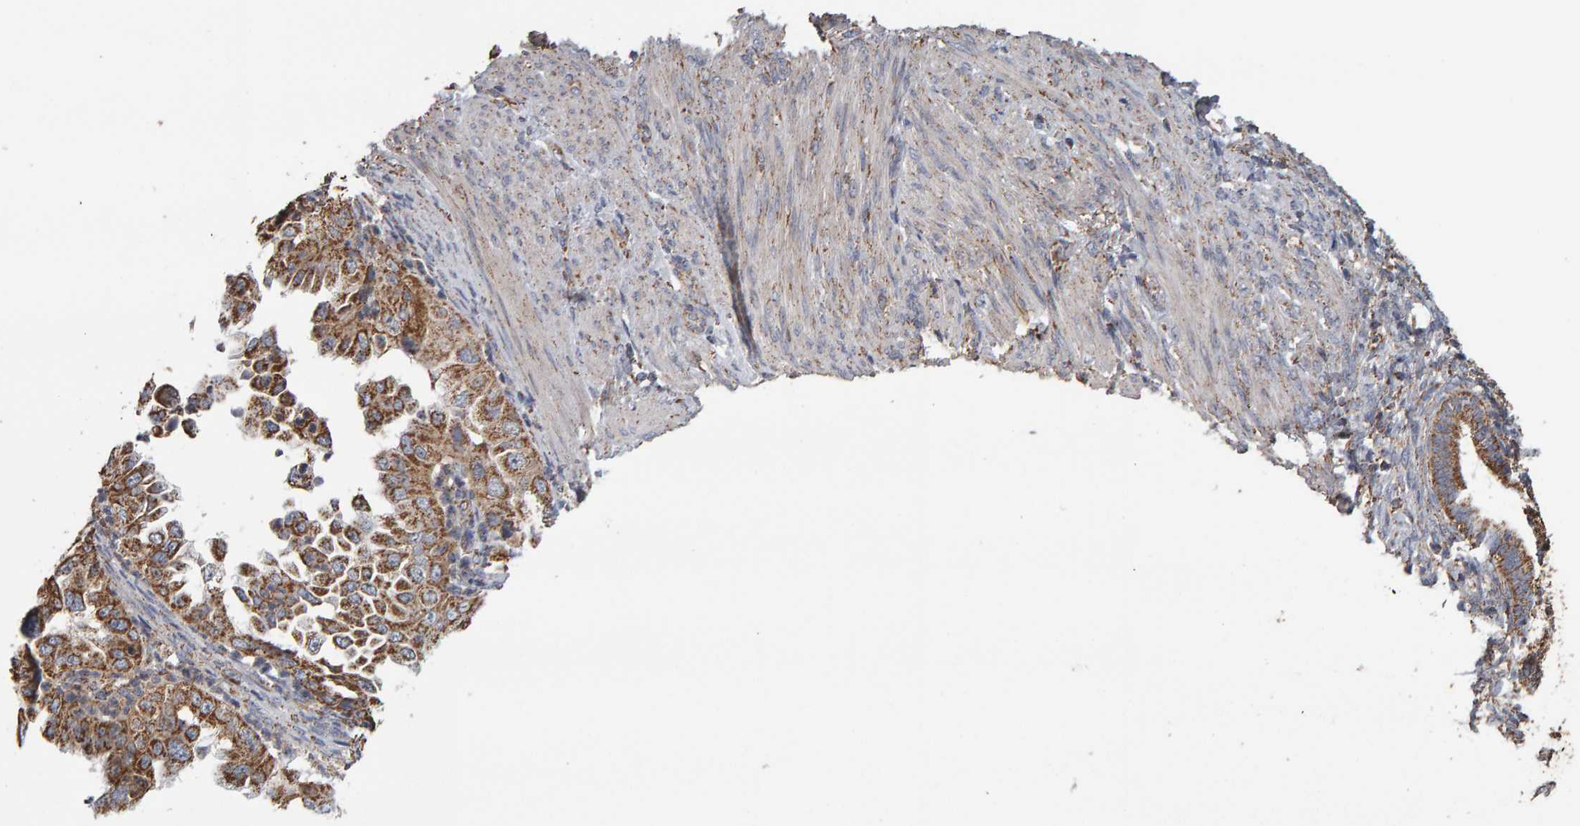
{"staining": {"intensity": "moderate", "quantity": ">75%", "location": "cytoplasmic/membranous"}, "tissue": "endometrial cancer", "cell_type": "Tumor cells", "image_type": "cancer", "snomed": [{"axis": "morphology", "description": "Adenocarcinoma, NOS"}, {"axis": "topography", "description": "Endometrium"}], "caption": "Human adenocarcinoma (endometrial) stained with a brown dye exhibits moderate cytoplasmic/membranous positive expression in about >75% of tumor cells.", "gene": "TOM1L1", "patient": {"sex": "female", "age": 85}}